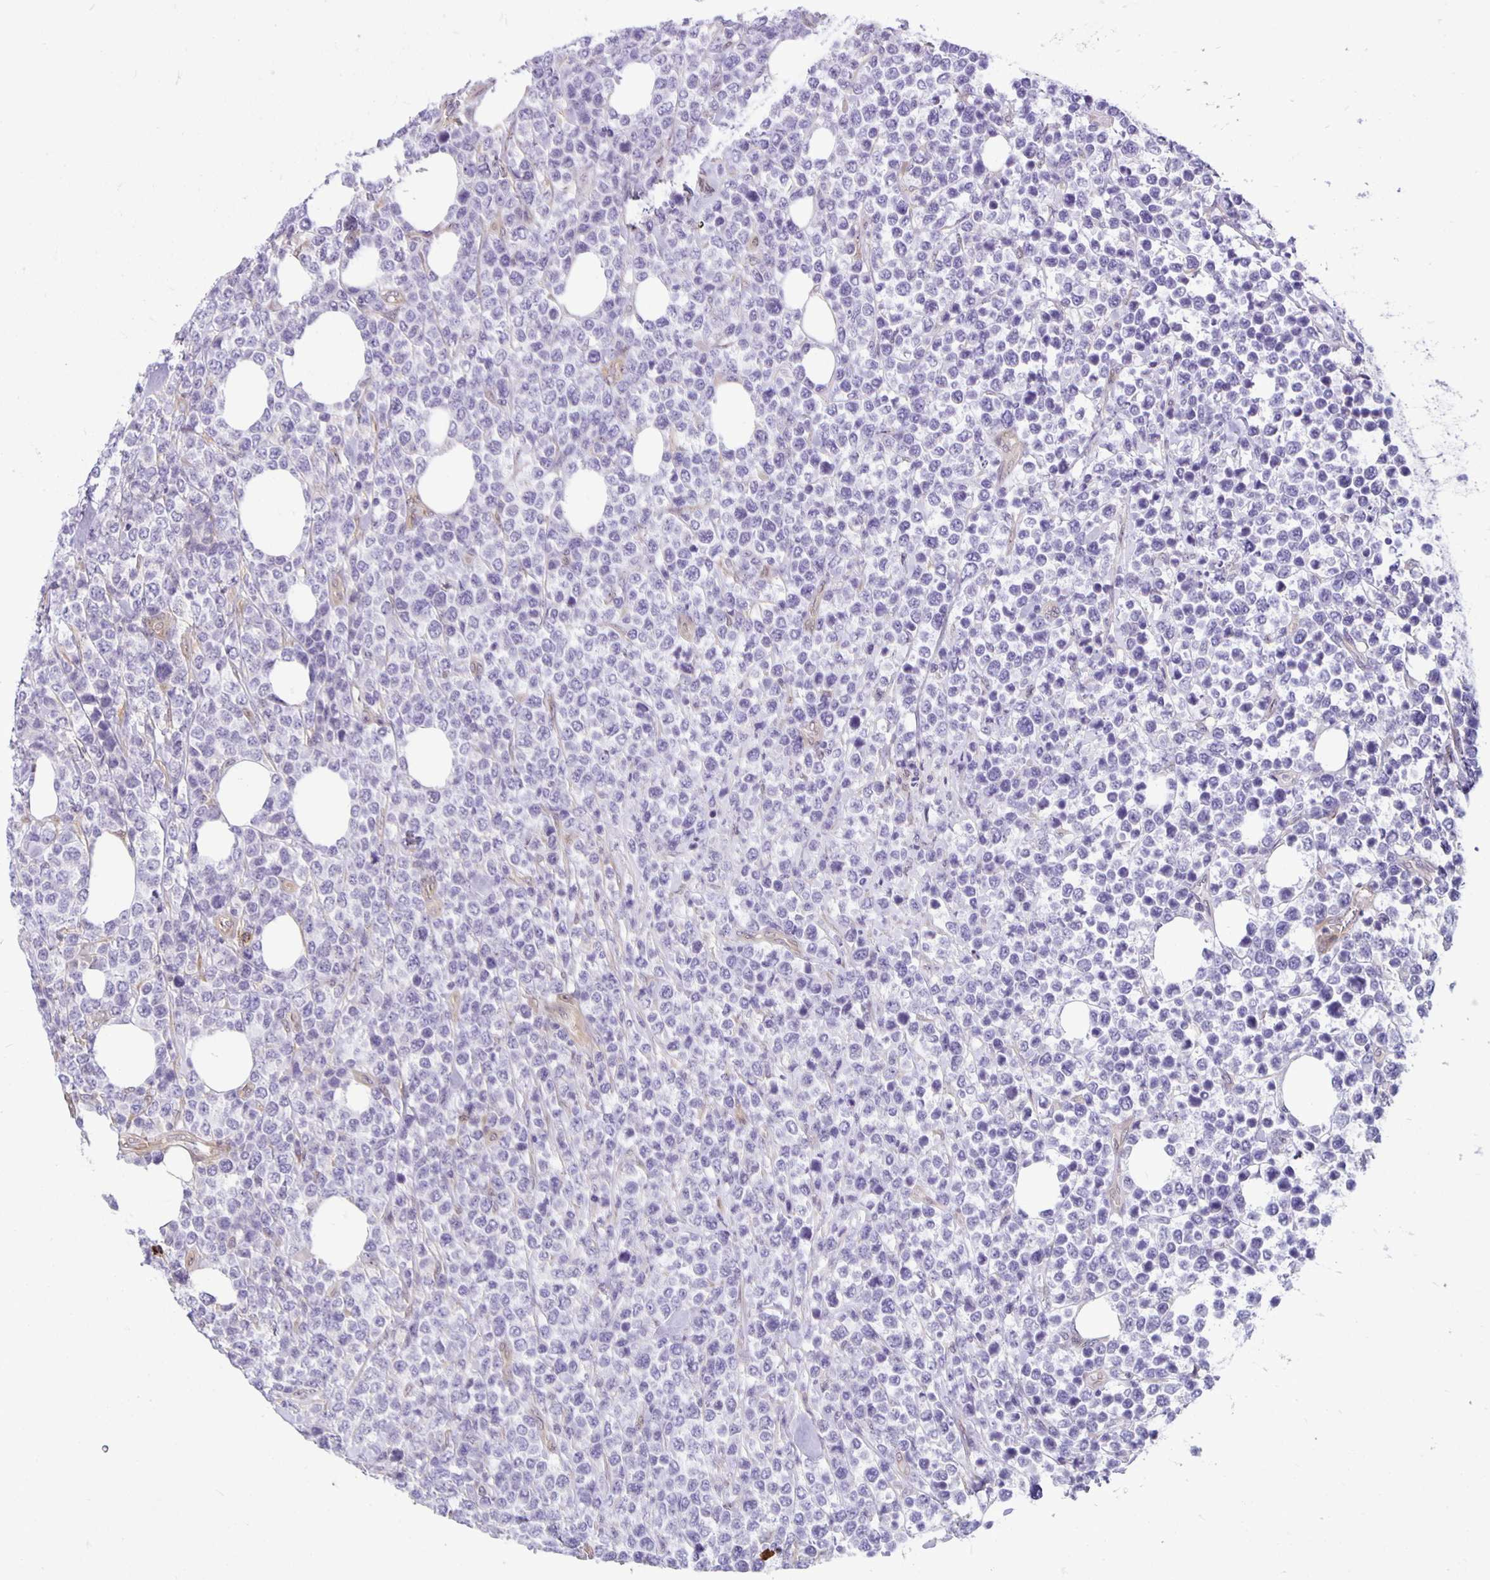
{"staining": {"intensity": "negative", "quantity": "none", "location": "none"}, "tissue": "lymphoma", "cell_type": "Tumor cells", "image_type": "cancer", "snomed": [{"axis": "morphology", "description": "Malignant lymphoma, non-Hodgkin's type, High grade"}, {"axis": "topography", "description": "Soft tissue"}], "caption": "An image of high-grade malignant lymphoma, non-Hodgkin's type stained for a protein shows no brown staining in tumor cells. The staining was performed using DAB (3,3'-diaminobenzidine) to visualize the protein expression in brown, while the nuclei were stained in blue with hematoxylin (Magnification: 20x).", "gene": "TAX1BP3", "patient": {"sex": "female", "age": 56}}